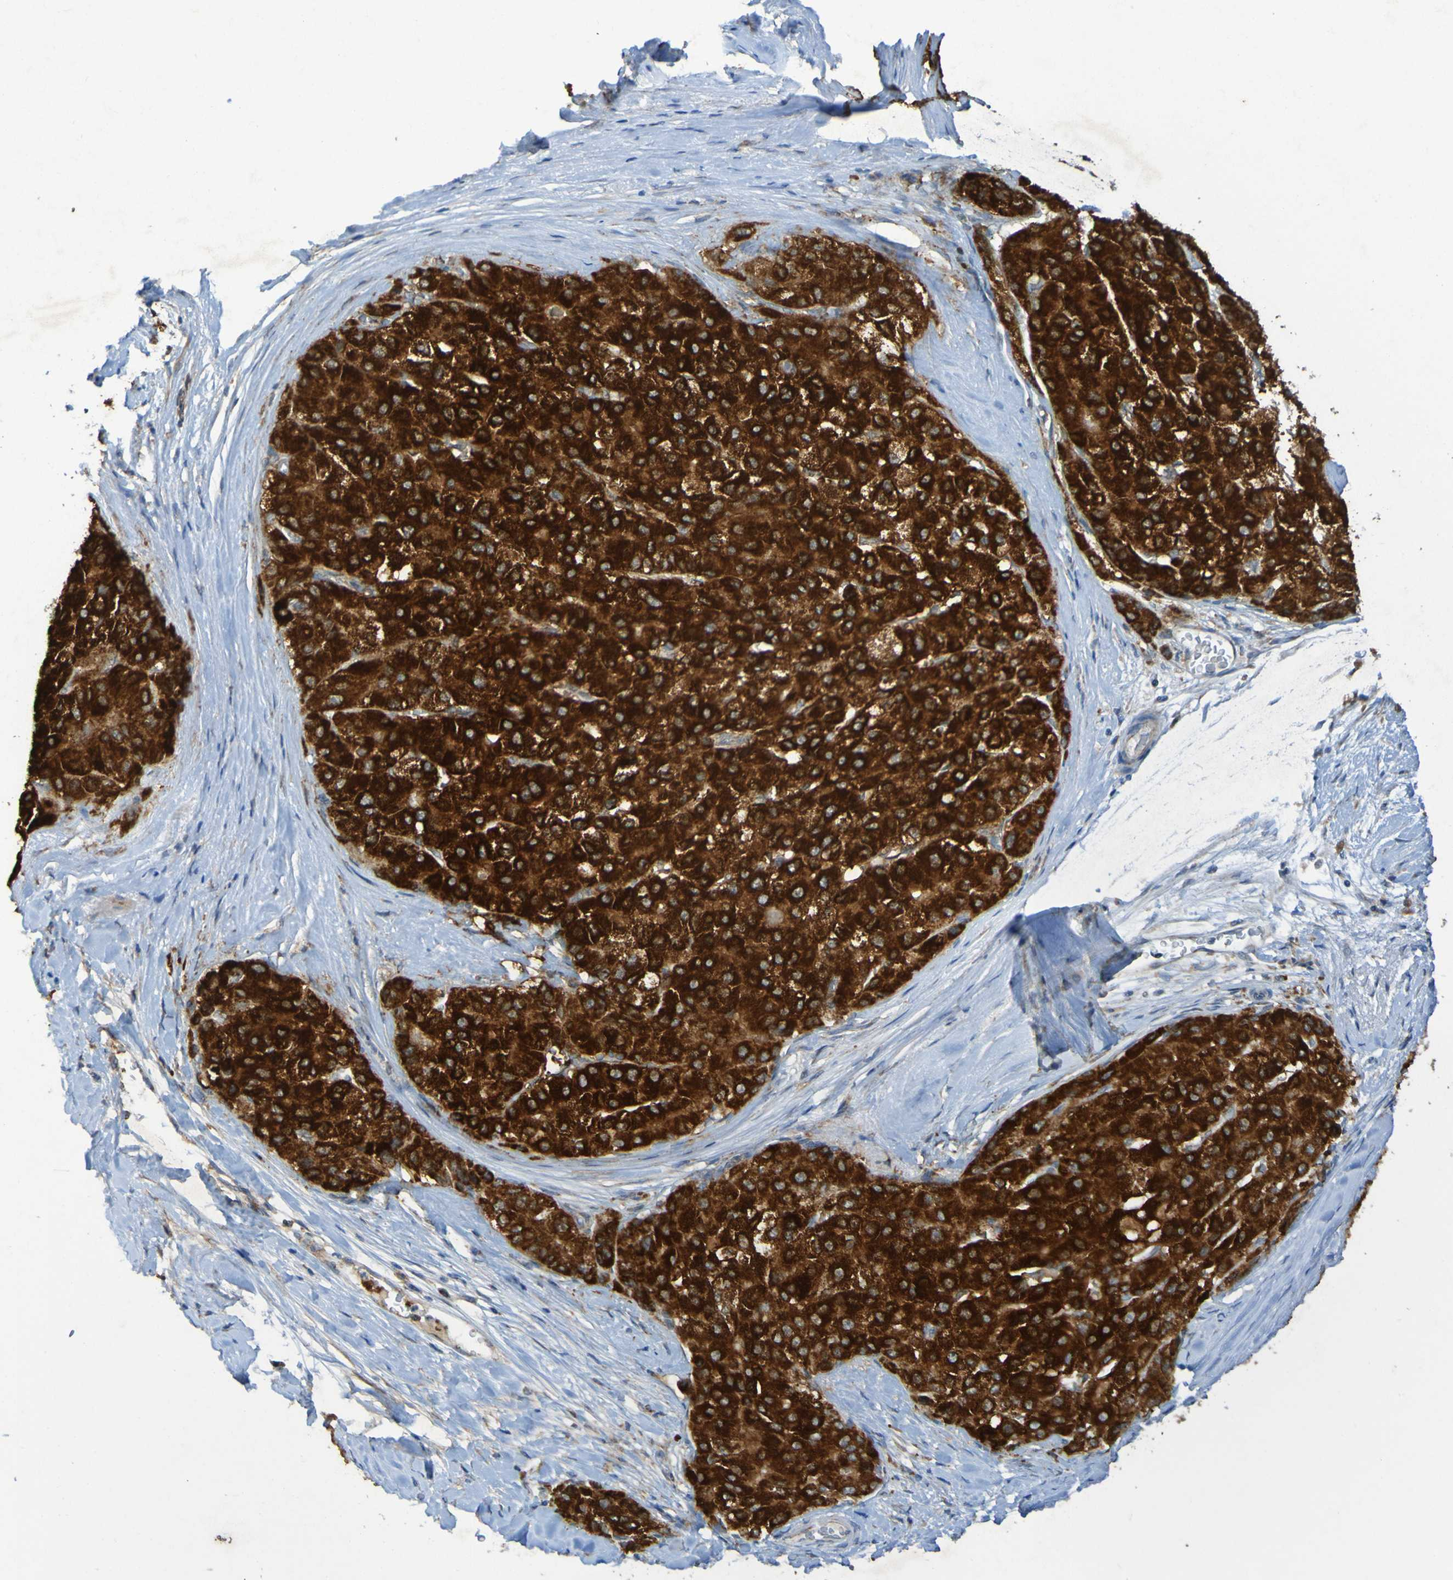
{"staining": {"intensity": "strong", "quantity": ">75%", "location": "cytoplasmic/membranous"}, "tissue": "liver cancer", "cell_type": "Tumor cells", "image_type": "cancer", "snomed": [{"axis": "morphology", "description": "Carcinoma, Hepatocellular, NOS"}, {"axis": "topography", "description": "Liver"}], "caption": "A histopathology image showing strong cytoplasmic/membranous positivity in approximately >75% of tumor cells in liver cancer, as visualized by brown immunohistochemical staining.", "gene": "CCDC51", "patient": {"sex": "male", "age": 80}}